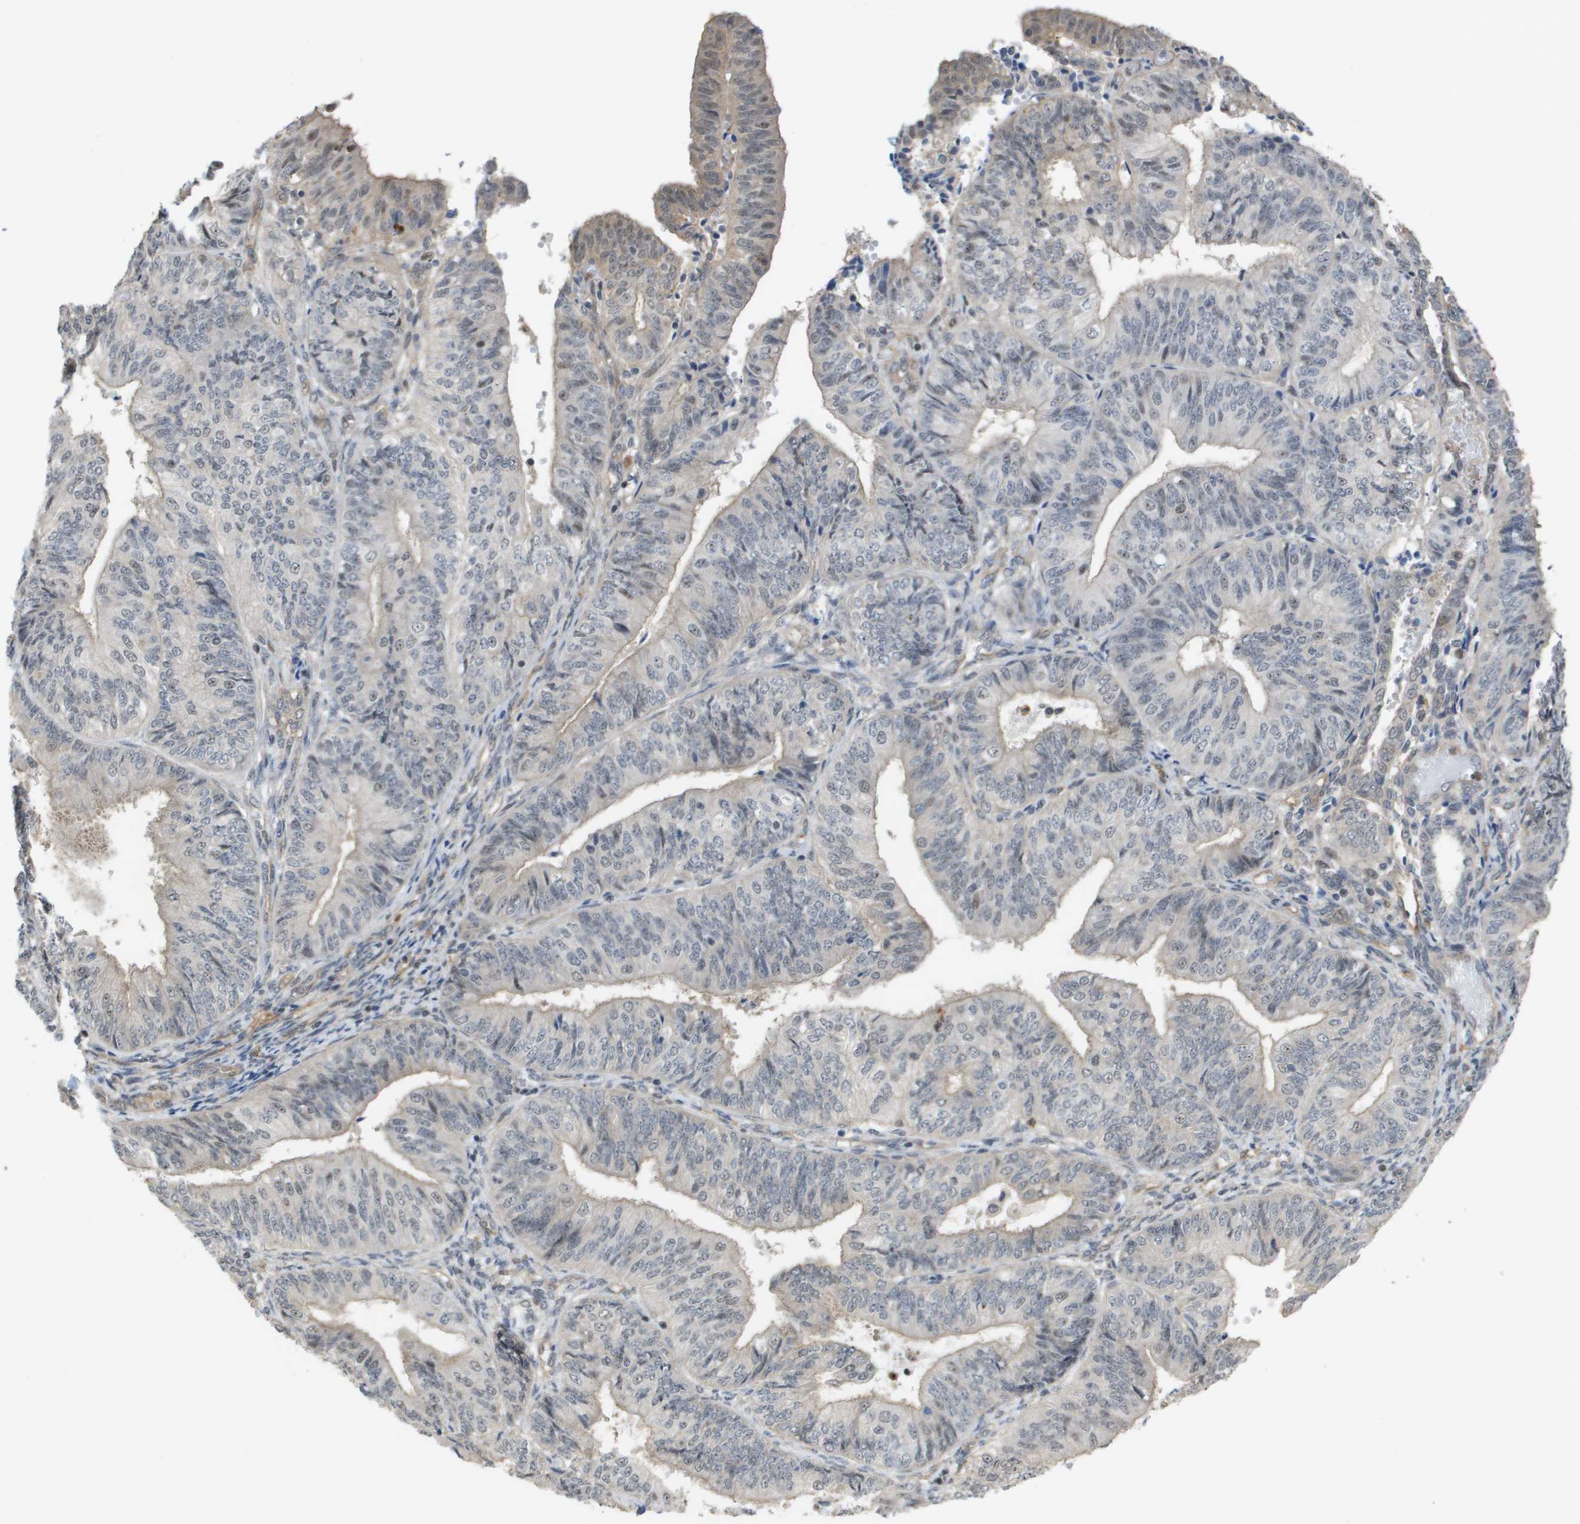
{"staining": {"intensity": "negative", "quantity": "none", "location": "none"}, "tissue": "endometrial cancer", "cell_type": "Tumor cells", "image_type": "cancer", "snomed": [{"axis": "morphology", "description": "Adenocarcinoma, NOS"}, {"axis": "topography", "description": "Endometrium"}], "caption": "Tumor cells are negative for protein expression in human endometrial adenocarcinoma.", "gene": "RNF112", "patient": {"sex": "female", "age": 58}}